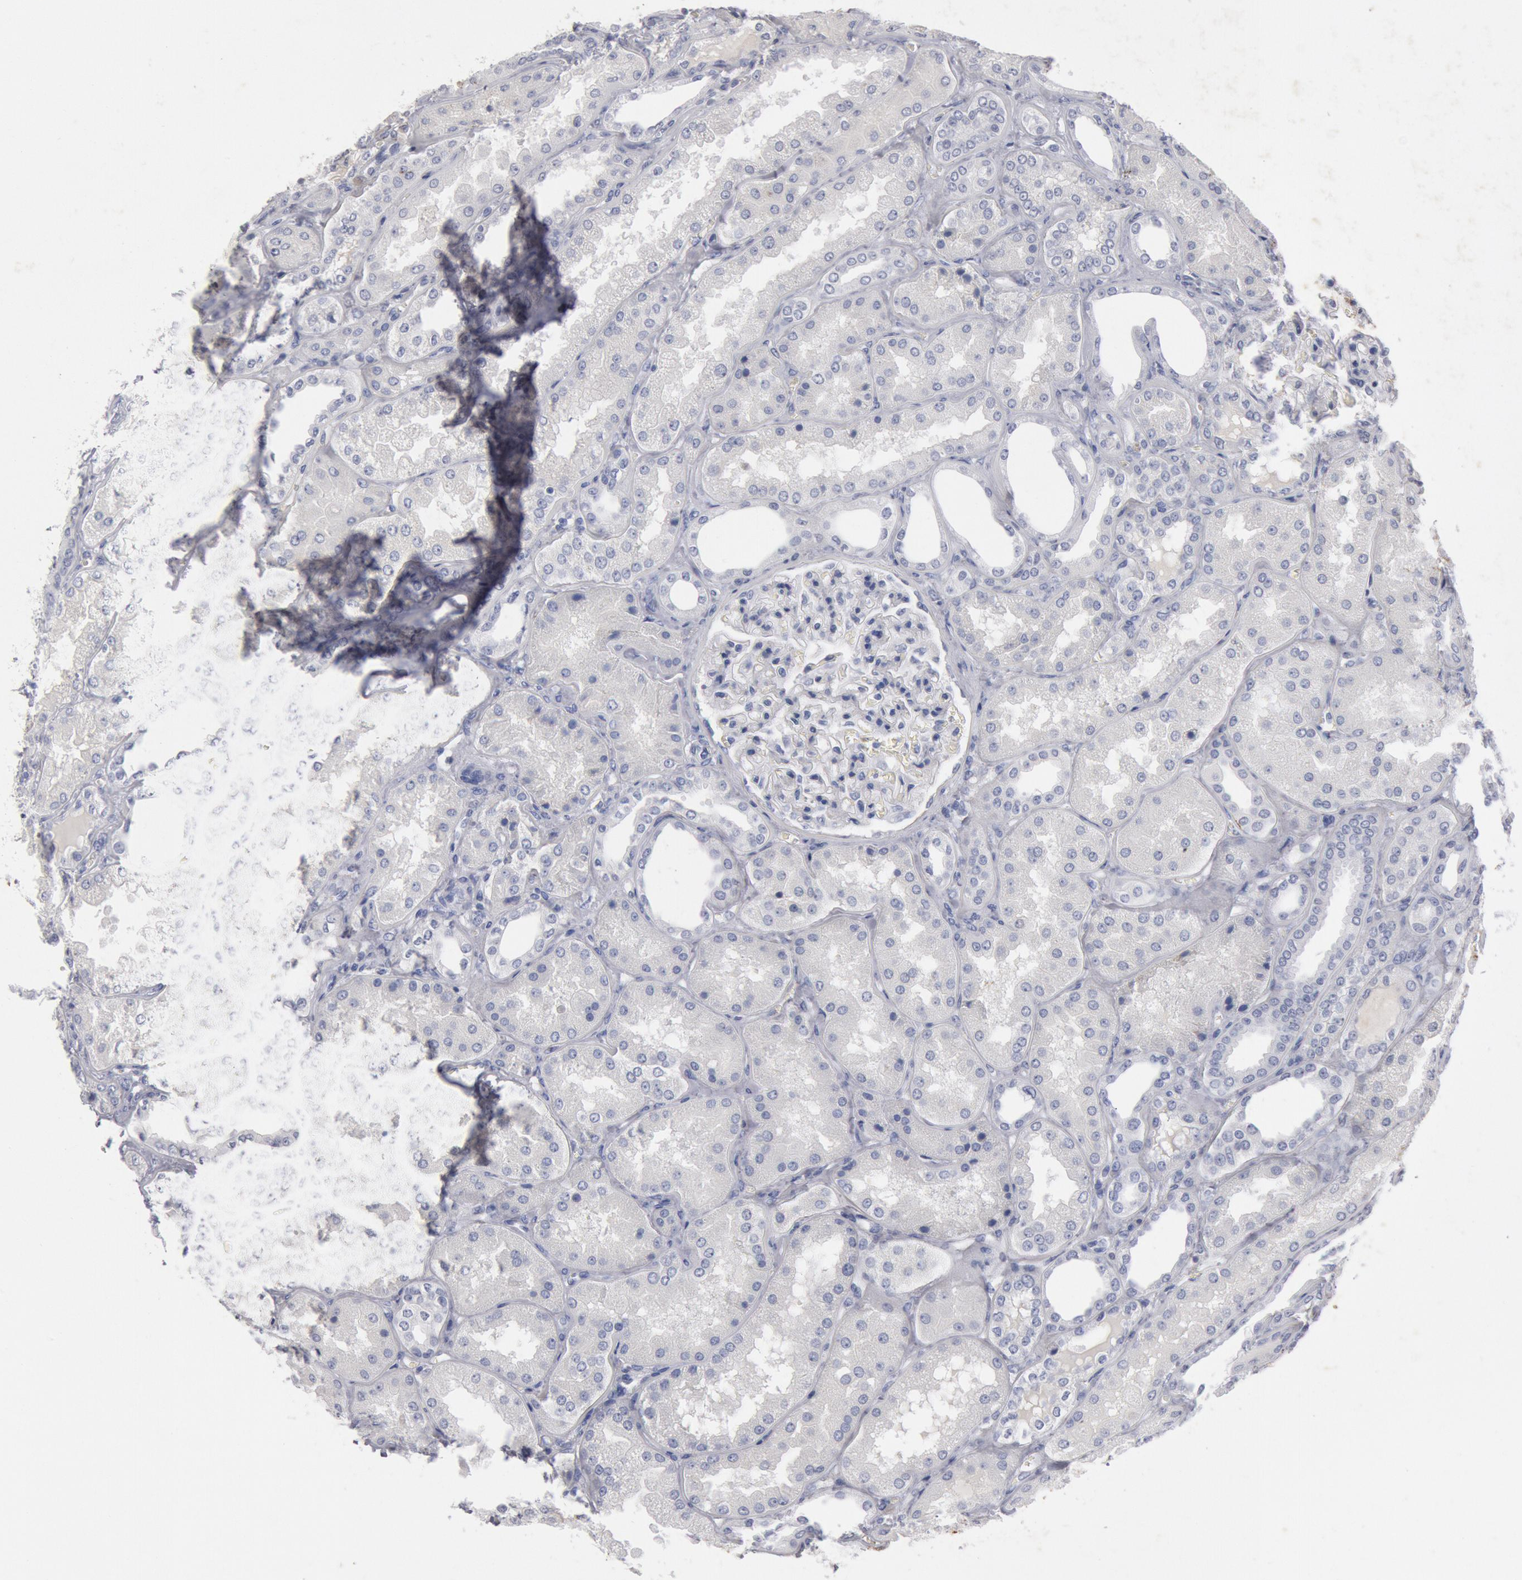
{"staining": {"intensity": "negative", "quantity": "none", "location": "none"}, "tissue": "kidney", "cell_type": "Cells in glomeruli", "image_type": "normal", "snomed": [{"axis": "morphology", "description": "Normal tissue, NOS"}, {"axis": "topography", "description": "Kidney"}], "caption": "Unremarkable kidney was stained to show a protein in brown. There is no significant positivity in cells in glomeruli.", "gene": "FOXA2", "patient": {"sex": "female", "age": 56}}